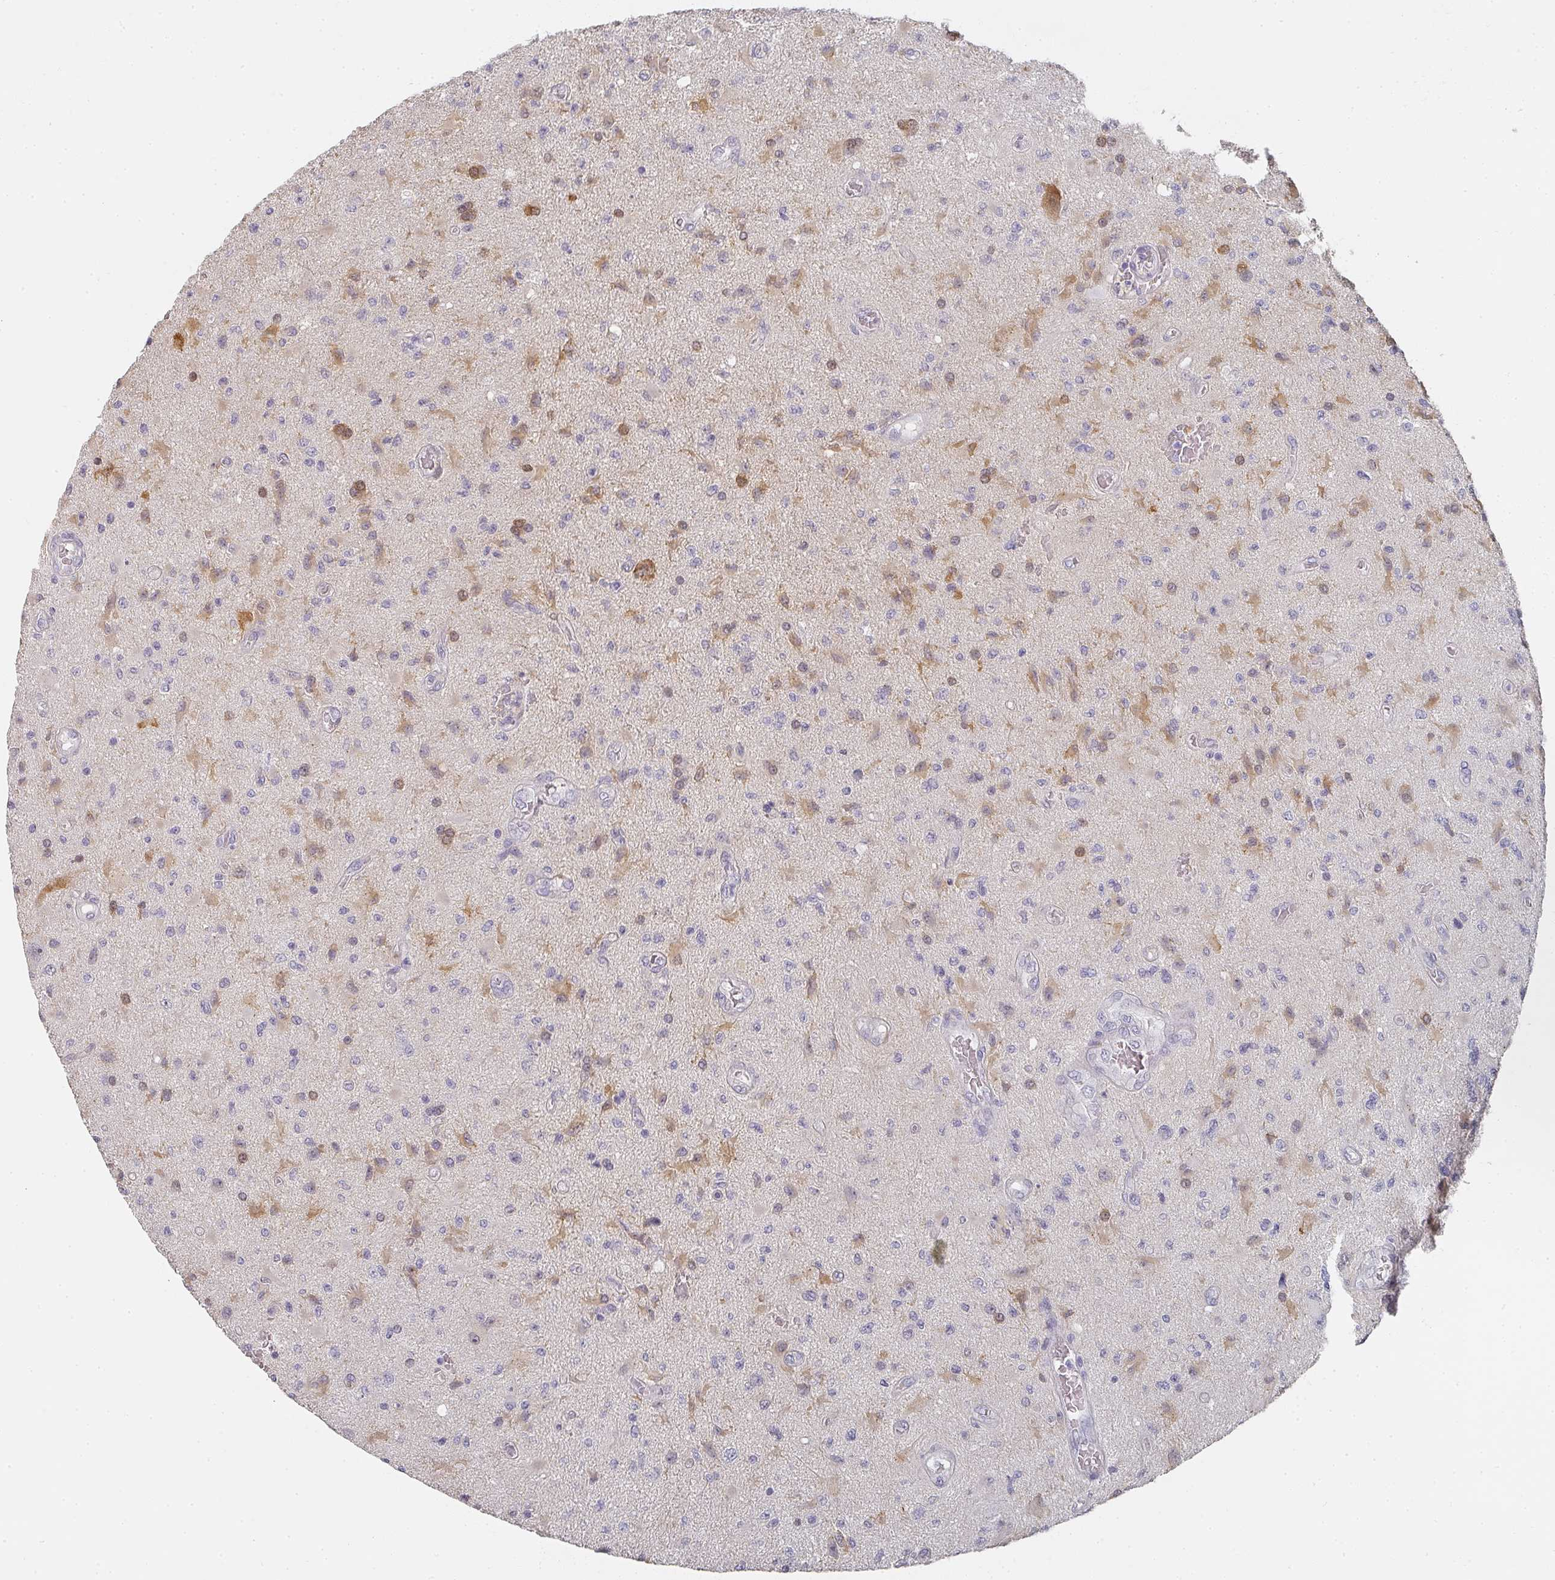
{"staining": {"intensity": "moderate", "quantity": "25%-75%", "location": "cytoplasmic/membranous,nuclear"}, "tissue": "glioma", "cell_type": "Tumor cells", "image_type": "cancer", "snomed": [{"axis": "morphology", "description": "Glioma, malignant, High grade"}, {"axis": "topography", "description": "Brain"}], "caption": "This is a histology image of immunohistochemistry (IHC) staining of malignant glioma (high-grade), which shows moderate positivity in the cytoplasmic/membranous and nuclear of tumor cells.", "gene": "SHISA2", "patient": {"sex": "male", "age": 67}}